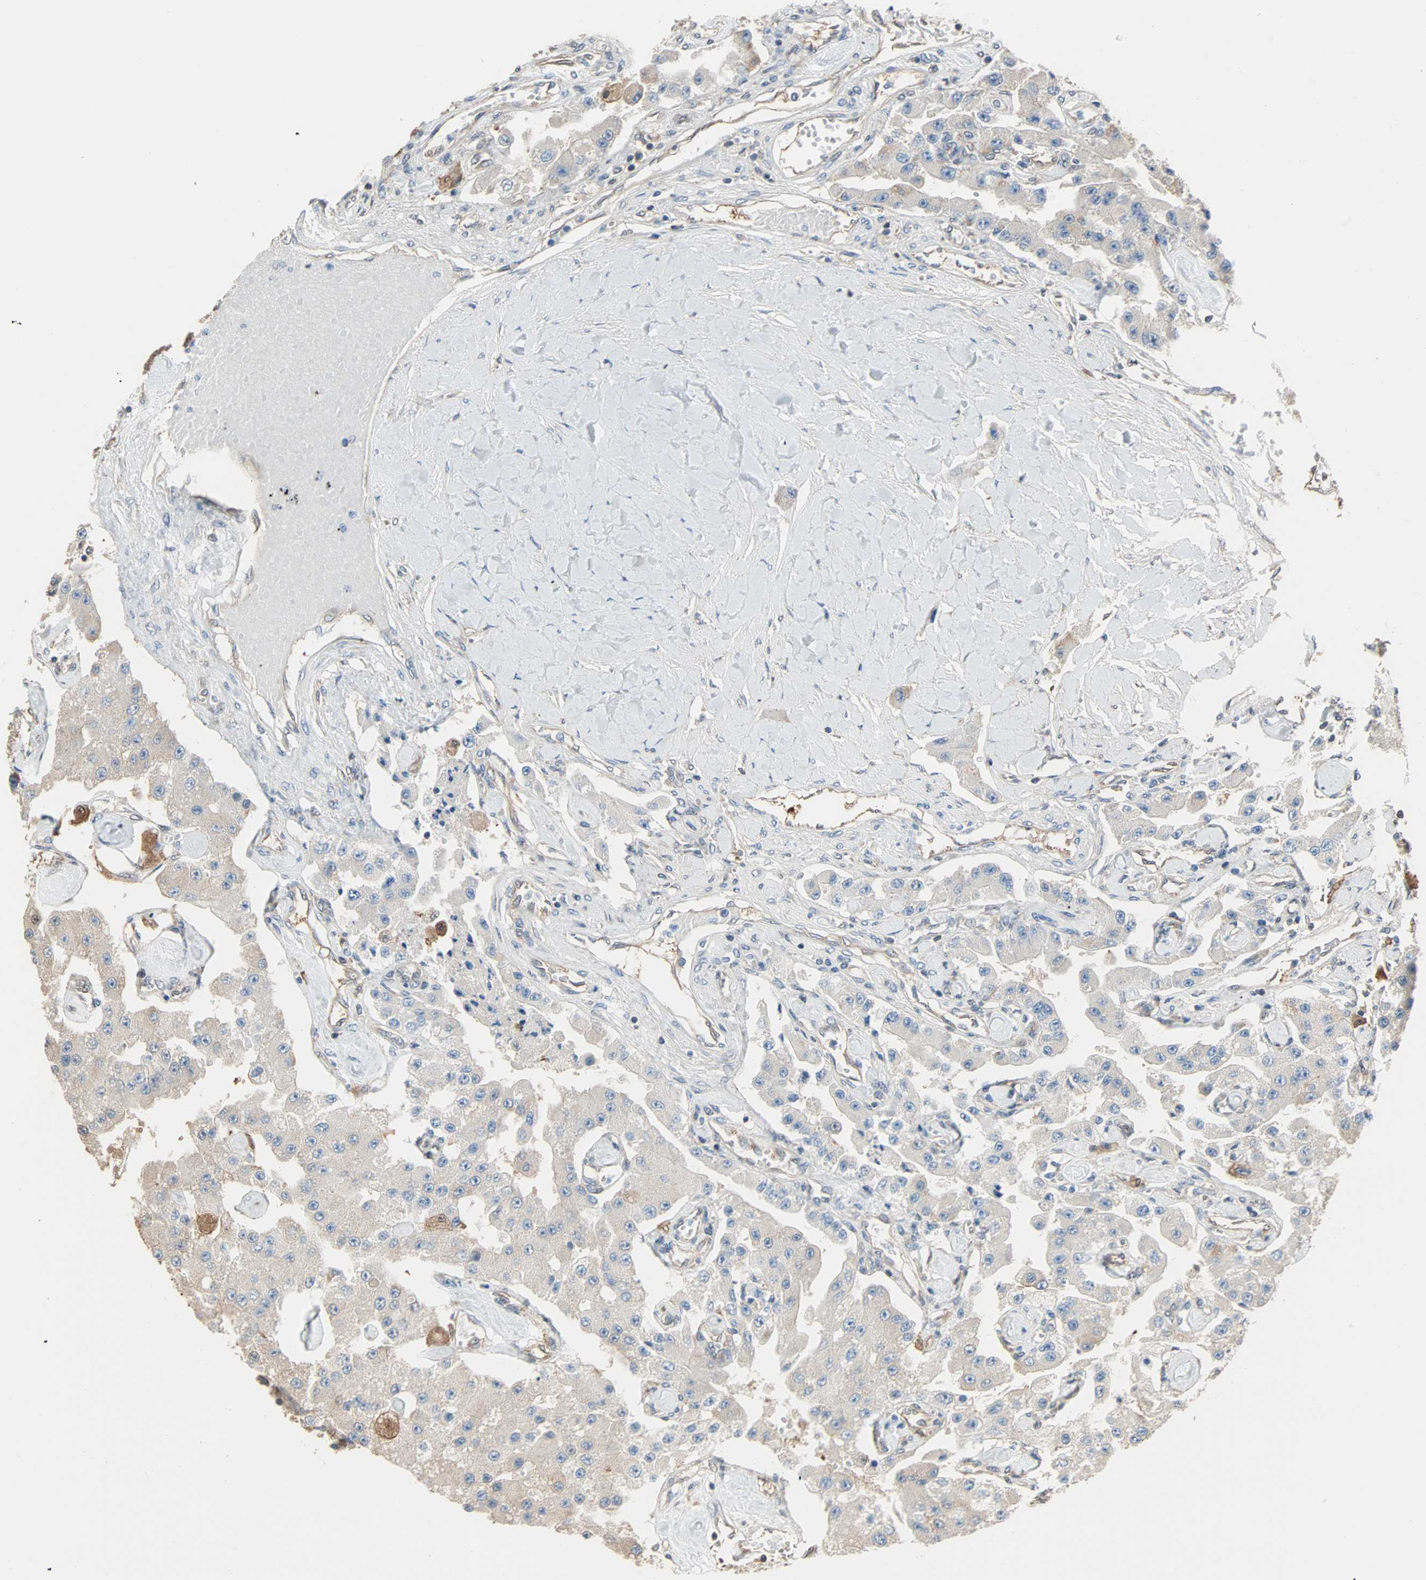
{"staining": {"intensity": "negative", "quantity": "none", "location": "none"}, "tissue": "carcinoid", "cell_type": "Tumor cells", "image_type": "cancer", "snomed": [{"axis": "morphology", "description": "Carcinoid, malignant, NOS"}, {"axis": "topography", "description": "Pancreas"}], "caption": "Immunohistochemistry (IHC) of human carcinoid (malignant) shows no expression in tumor cells.", "gene": "PRDX1", "patient": {"sex": "male", "age": 41}}